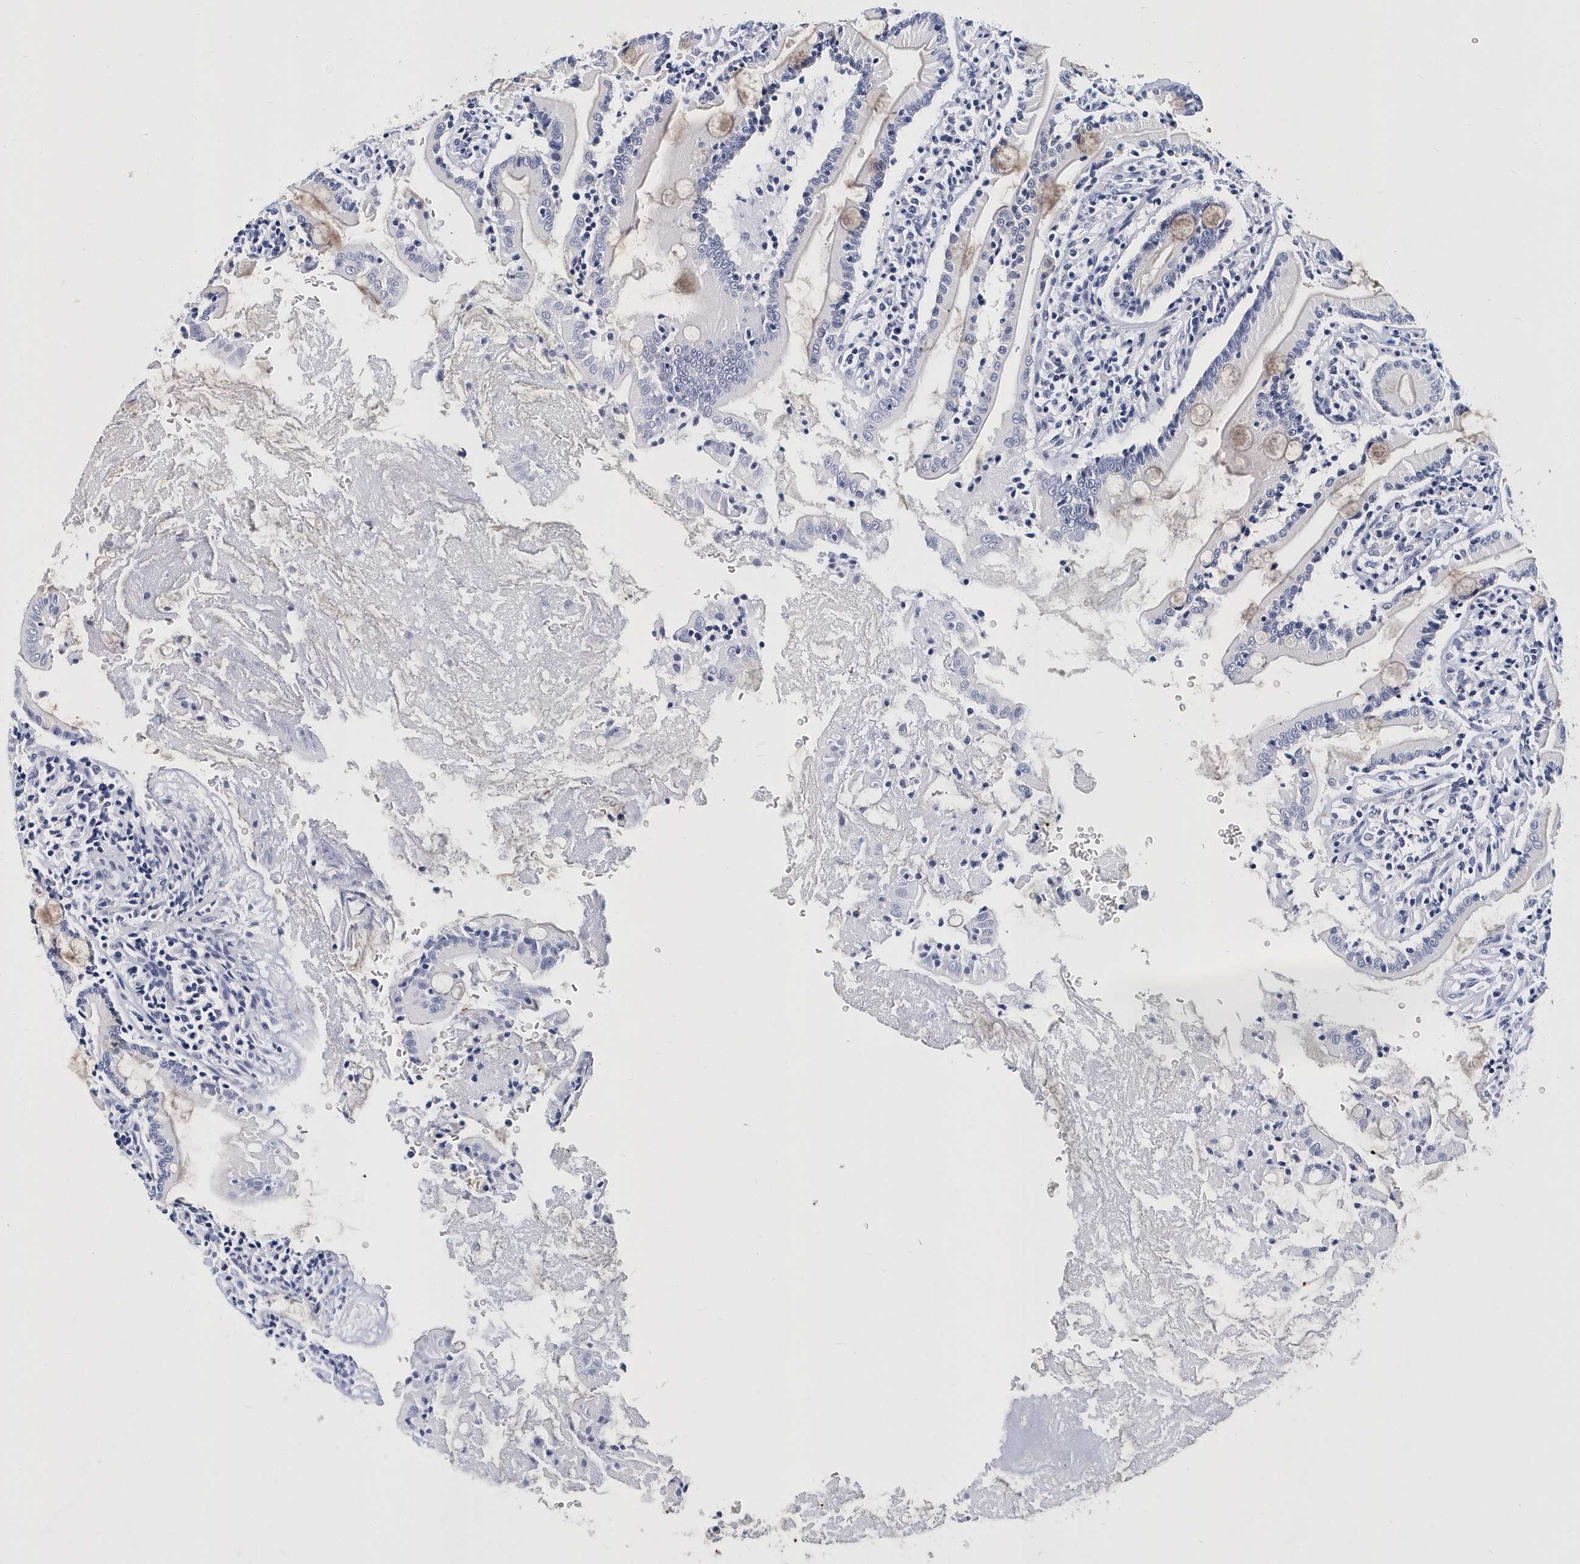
{"staining": {"intensity": "weak", "quantity": "25%-75%", "location": "cytoplasmic/membranous"}, "tissue": "duodenum", "cell_type": "Glandular cells", "image_type": "normal", "snomed": [{"axis": "morphology", "description": "Normal tissue, NOS"}, {"axis": "topography", "description": "Duodenum"}], "caption": "A low amount of weak cytoplasmic/membranous staining is present in about 25%-75% of glandular cells in benign duodenum. (DAB (3,3'-diaminobenzidine) = brown stain, brightfield microscopy at high magnification).", "gene": "ITGA2B", "patient": {"sex": "male", "age": 35}}